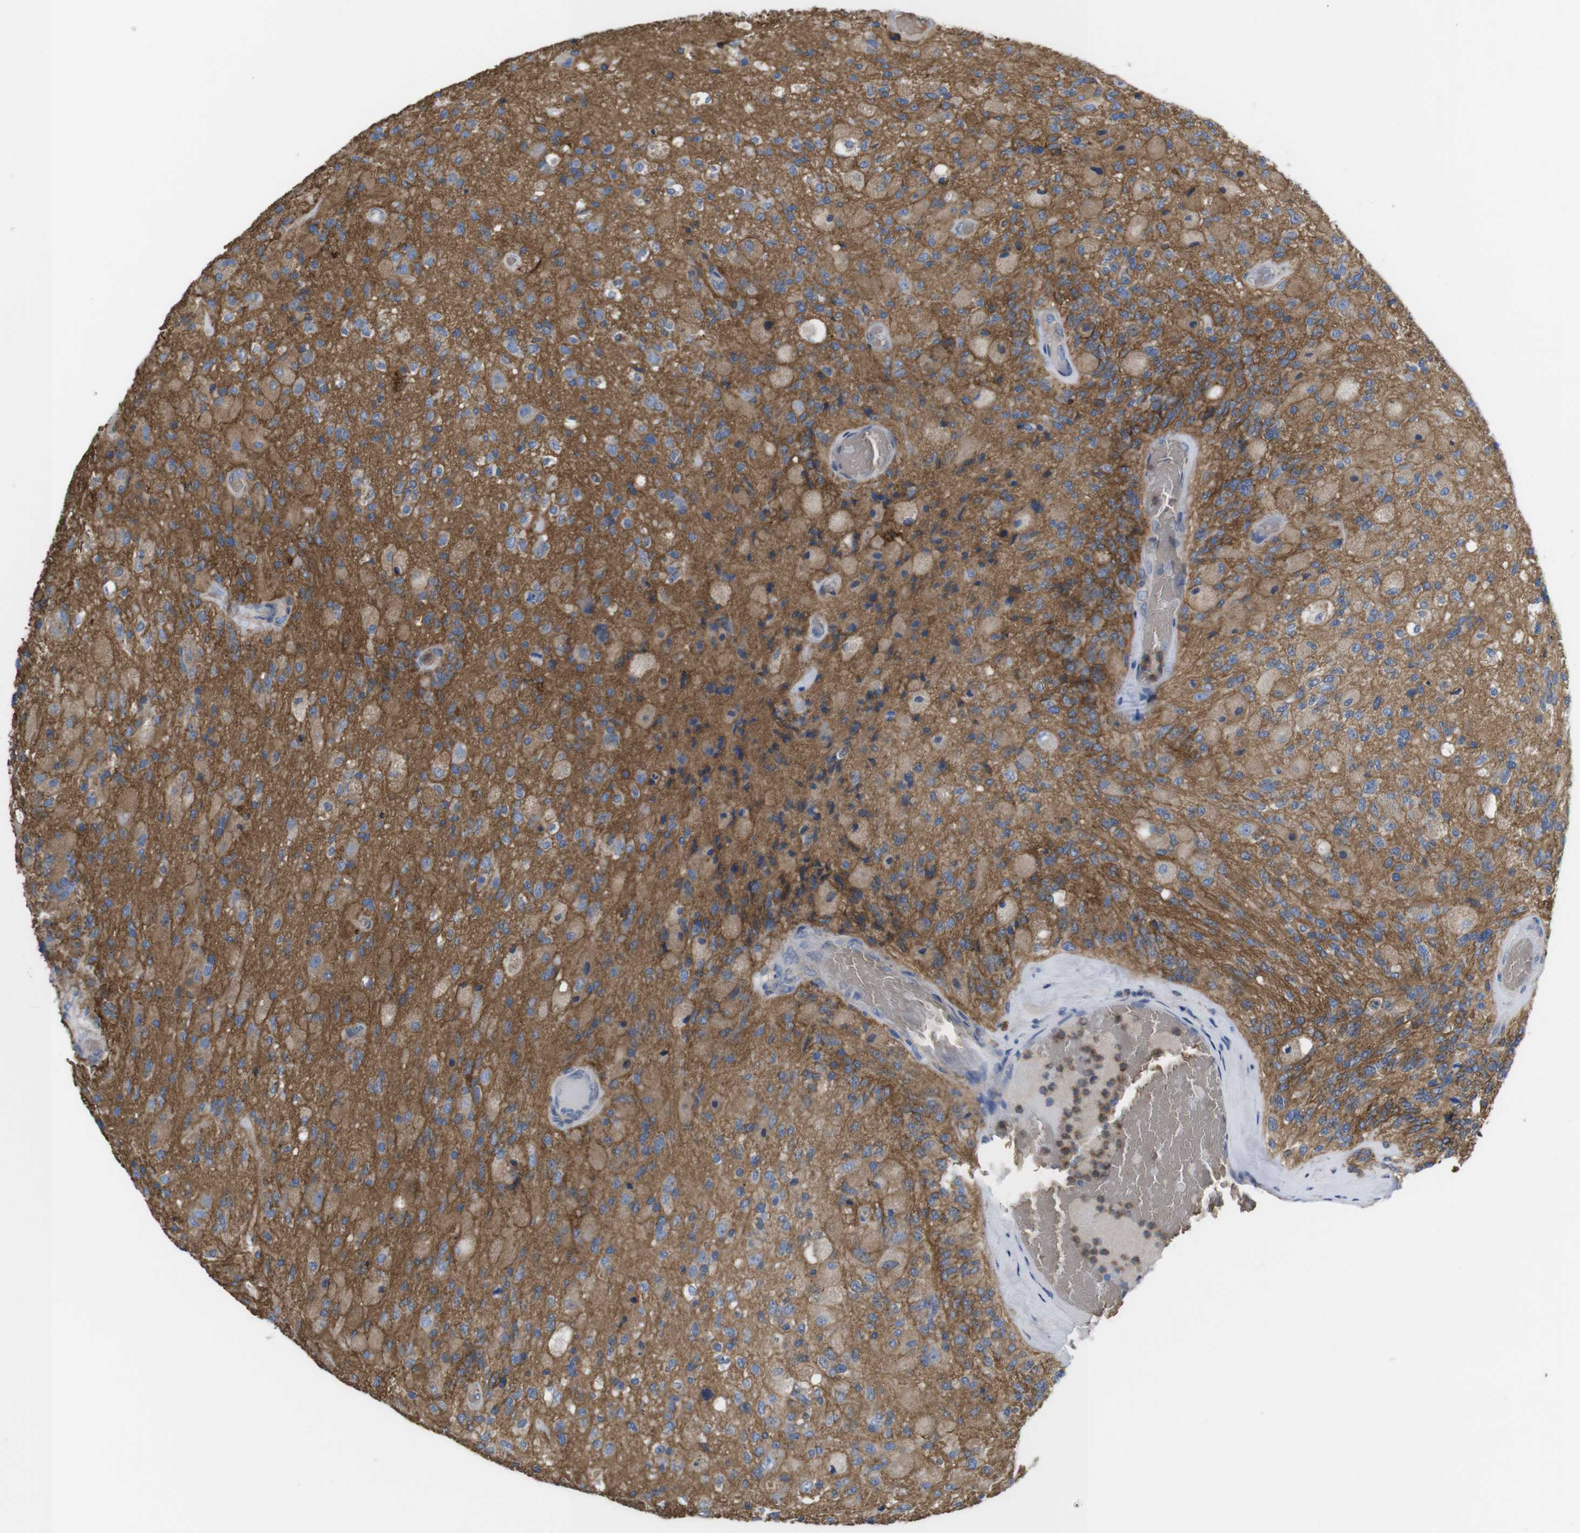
{"staining": {"intensity": "moderate", "quantity": ">75%", "location": "cytoplasmic/membranous"}, "tissue": "glioma", "cell_type": "Tumor cells", "image_type": "cancer", "snomed": [{"axis": "morphology", "description": "Normal tissue, NOS"}, {"axis": "morphology", "description": "Glioma, malignant, High grade"}, {"axis": "topography", "description": "Cerebral cortex"}], "caption": "Malignant glioma (high-grade) stained for a protein demonstrates moderate cytoplasmic/membranous positivity in tumor cells.", "gene": "CYBRD1", "patient": {"sex": "male", "age": 77}}